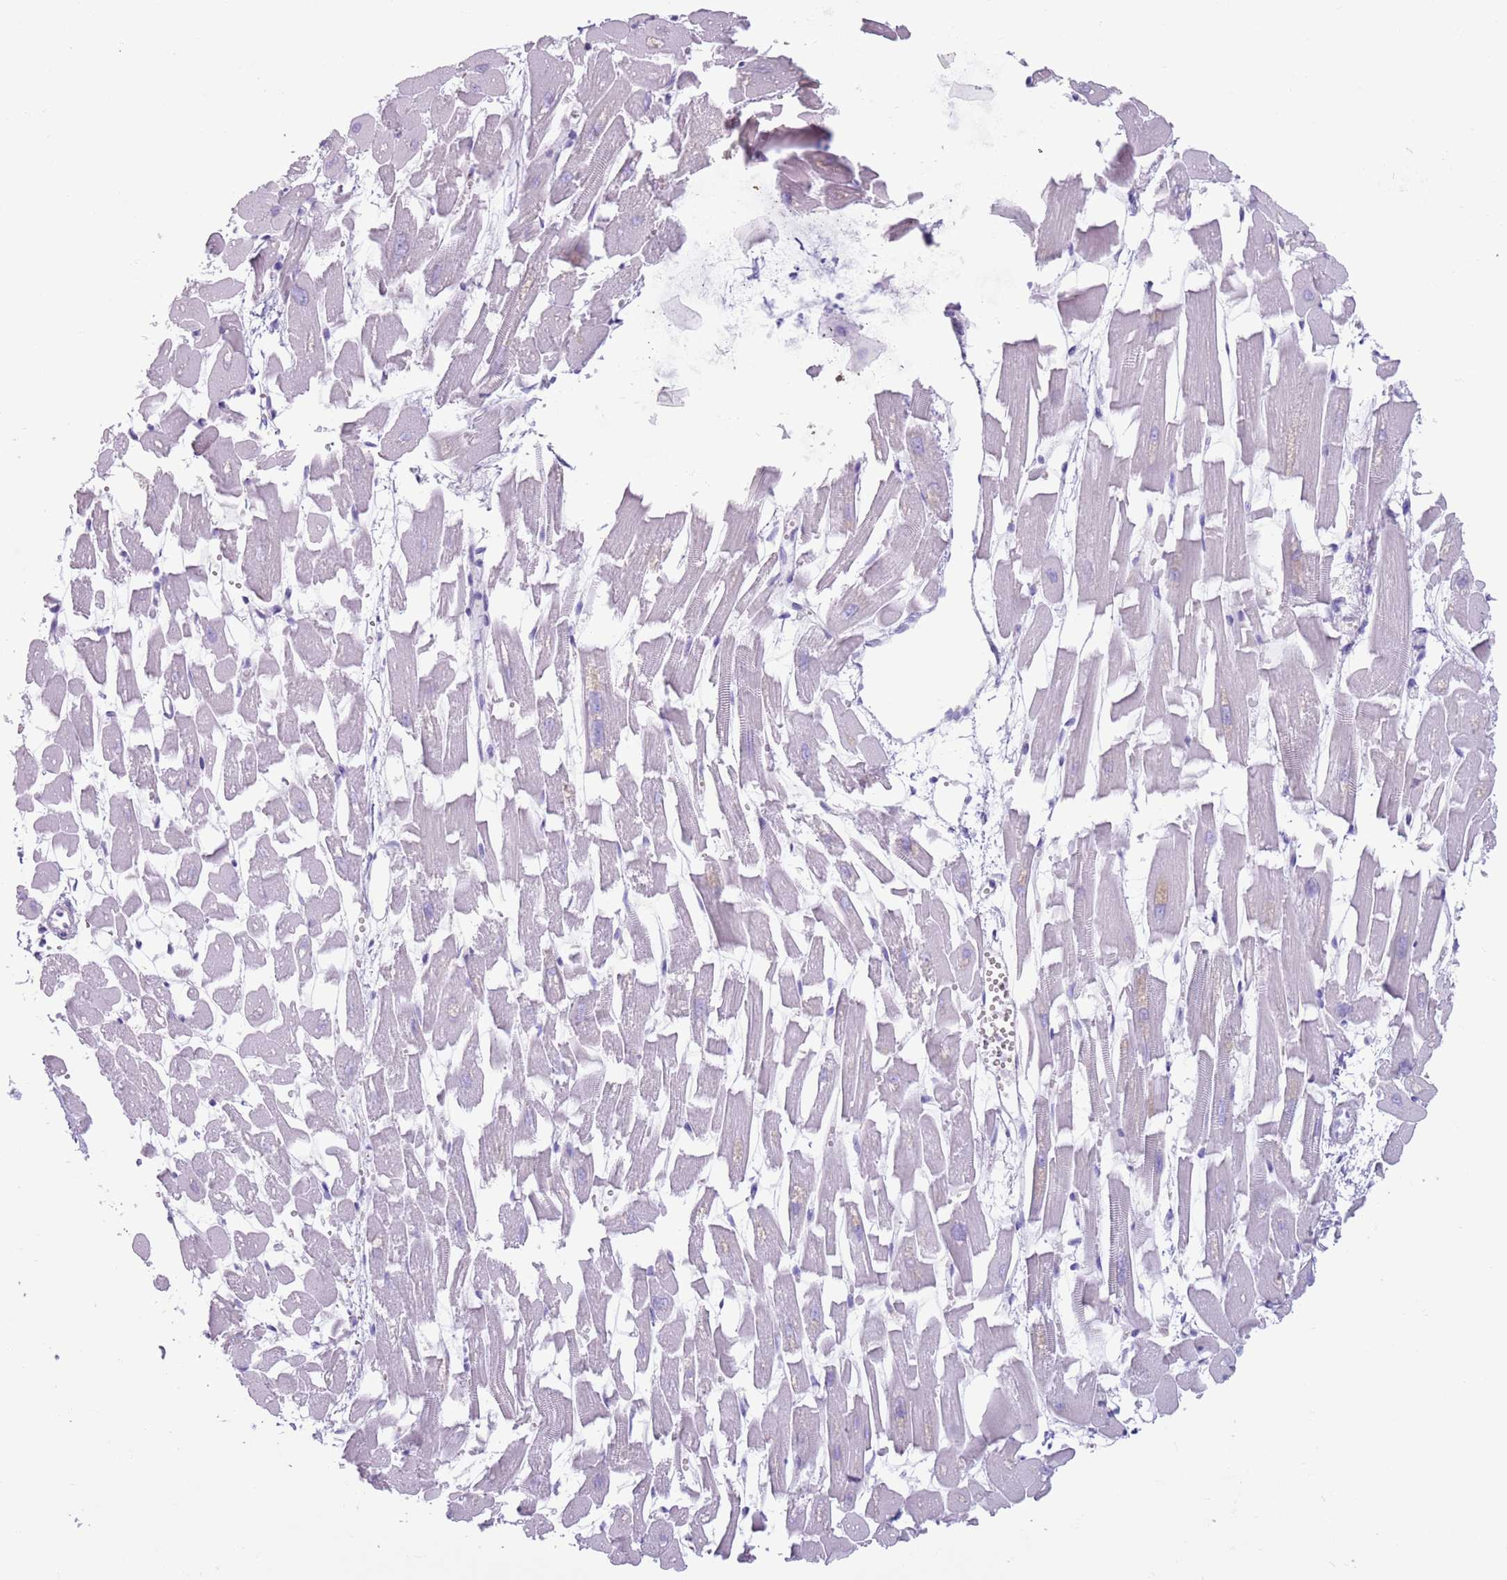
{"staining": {"intensity": "negative", "quantity": "none", "location": "none"}, "tissue": "heart muscle", "cell_type": "Cardiomyocytes", "image_type": "normal", "snomed": [{"axis": "morphology", "description": "Normal tissue, NOS"}, {"axis": "topography", "description": "Heart"}], "caption": "IHC of normal human heart muscle reveals no staining in cardiomyocytes.", "gene": "ENSG00000263020", "patient": {"sex": "female", "age": 64}}